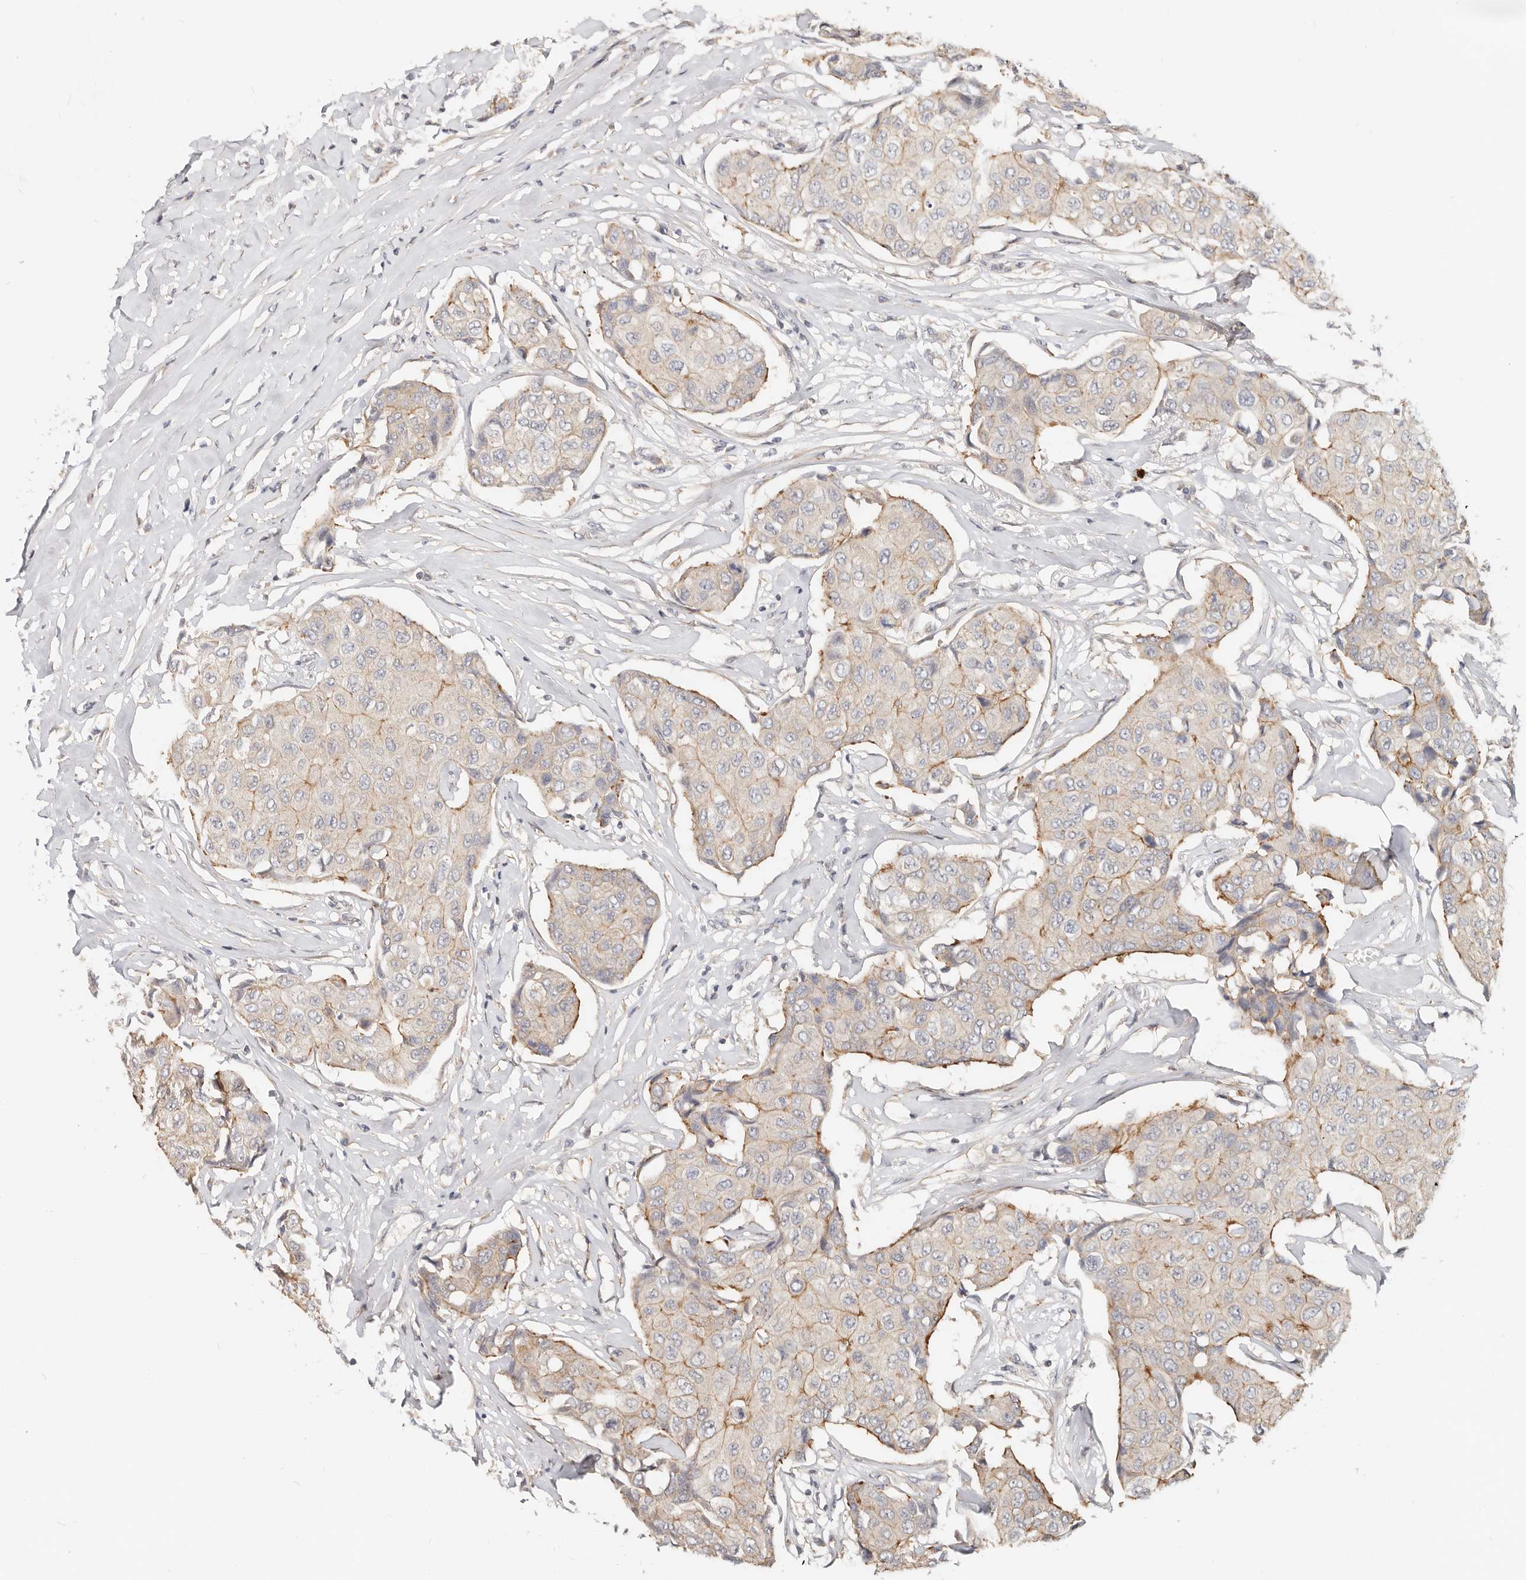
{"staining": {"intensity": "moderate", "quantity": "<25%", "location": "cytoplasmic/membranous"}, "tissue": "breast cancer", "cell_type": "Tumor cells", "image_type": "cancer", "snomed": [{"axis": "morphology", "description": "Duct carcinoma"}, {"axis": "topography", "description": "Breast"}], "caption": "DAB immunohistochemical staining of breast cancer demonstrates moderate cytoplasmic/membranous protein expression in approximately <25% of tumor cells. (brown staining indicates protein expression, while blue staining denotes nuclei).", "gene": "ZRANB1", "patient": {"sex": "female", "age": 80}}